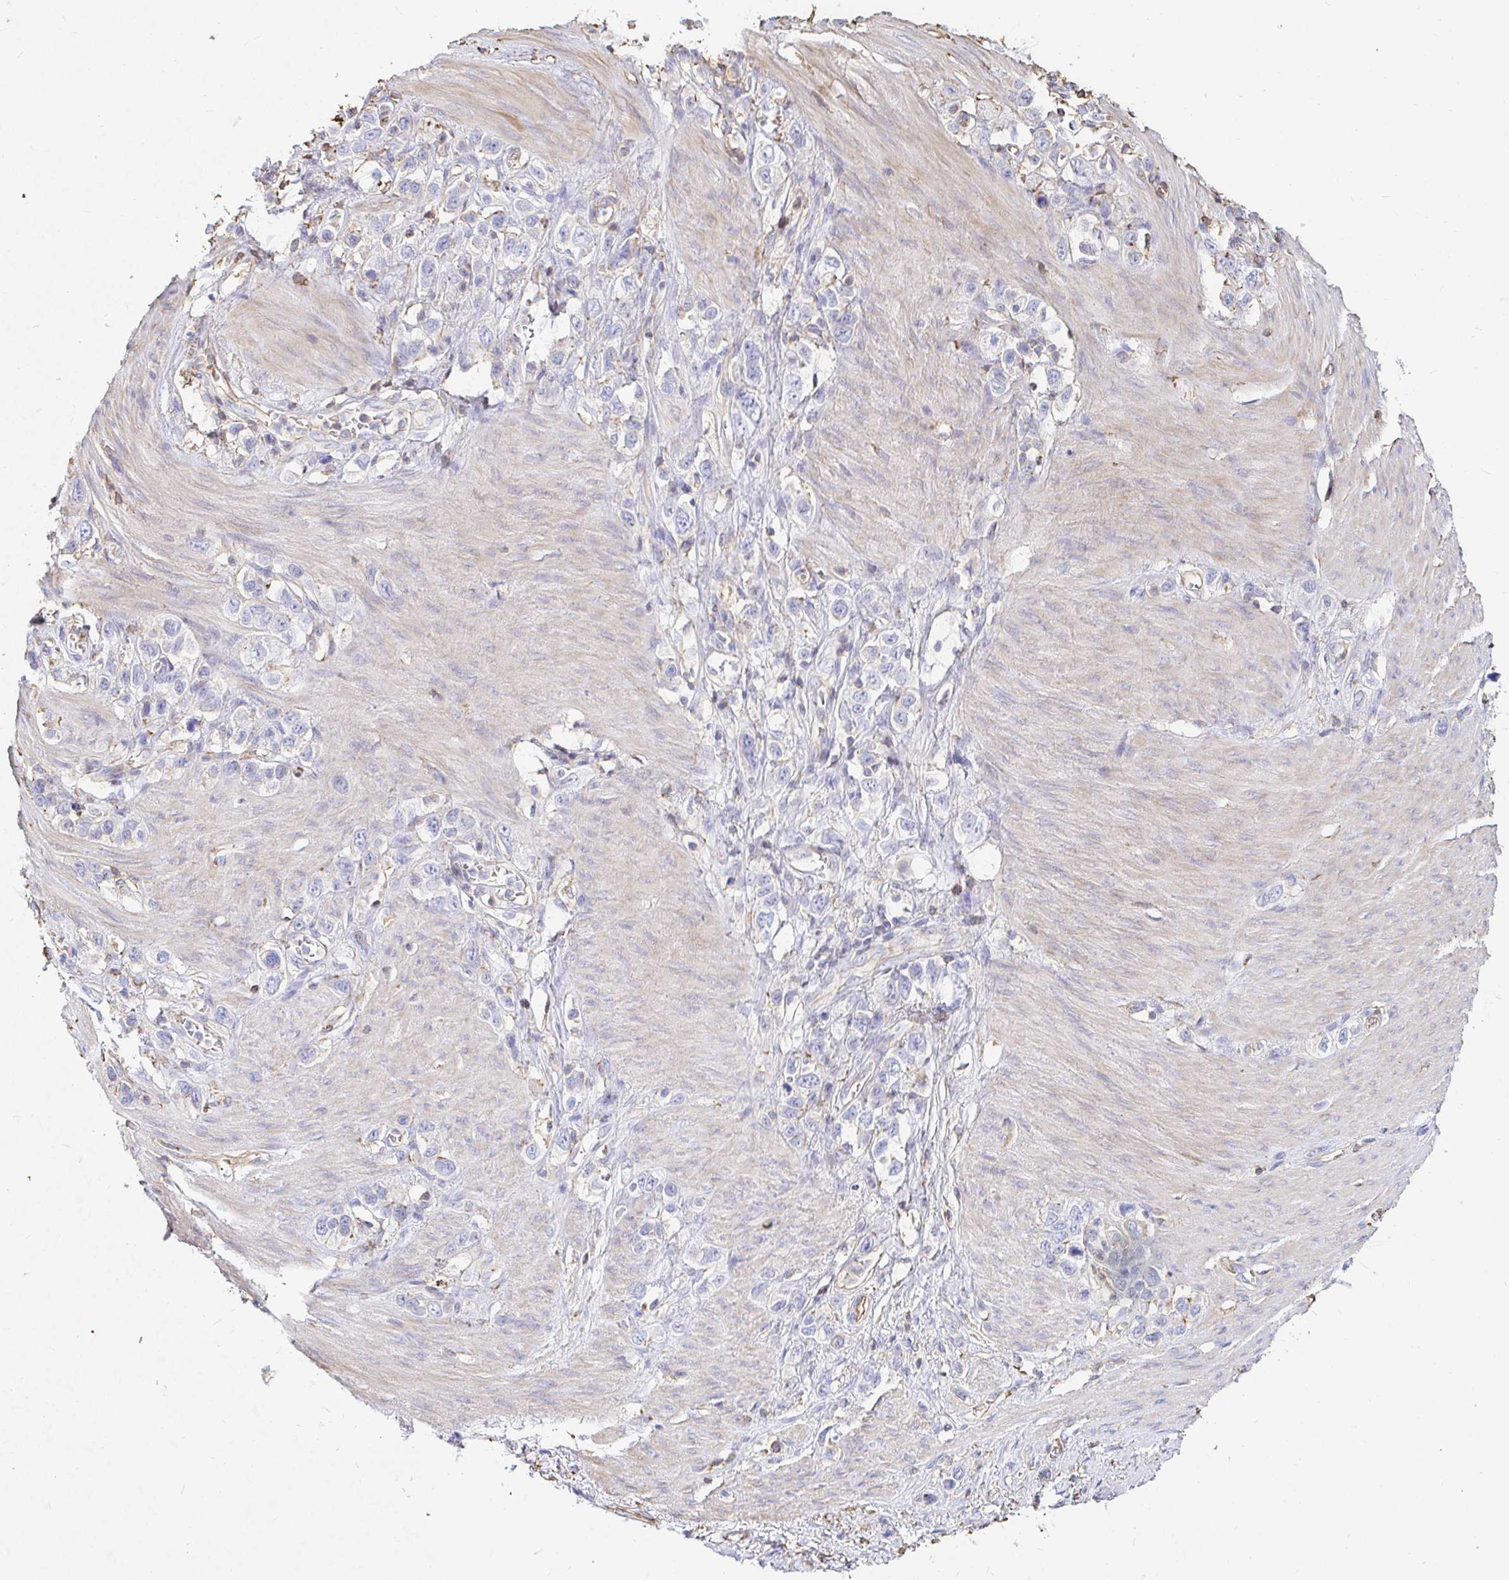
{"staining": {"intensity": "negative", "quantity": "none", "location": "none"}, "tissue": "stomach cancer", "cell_type": "Tumor cells", "image_type": "cancer", "snomed": [{"axis": "morphology", "description": "Adenocarcinoma, NOS"}, {"axis": "topography", "description": "Stomach"}], "caption": "Human stomach cancer stained for a protein using immunohistochemistry displays no staining in tumor cells.", "gene": "PTPN14", "patient": {"sex": "female", "age": 65}}